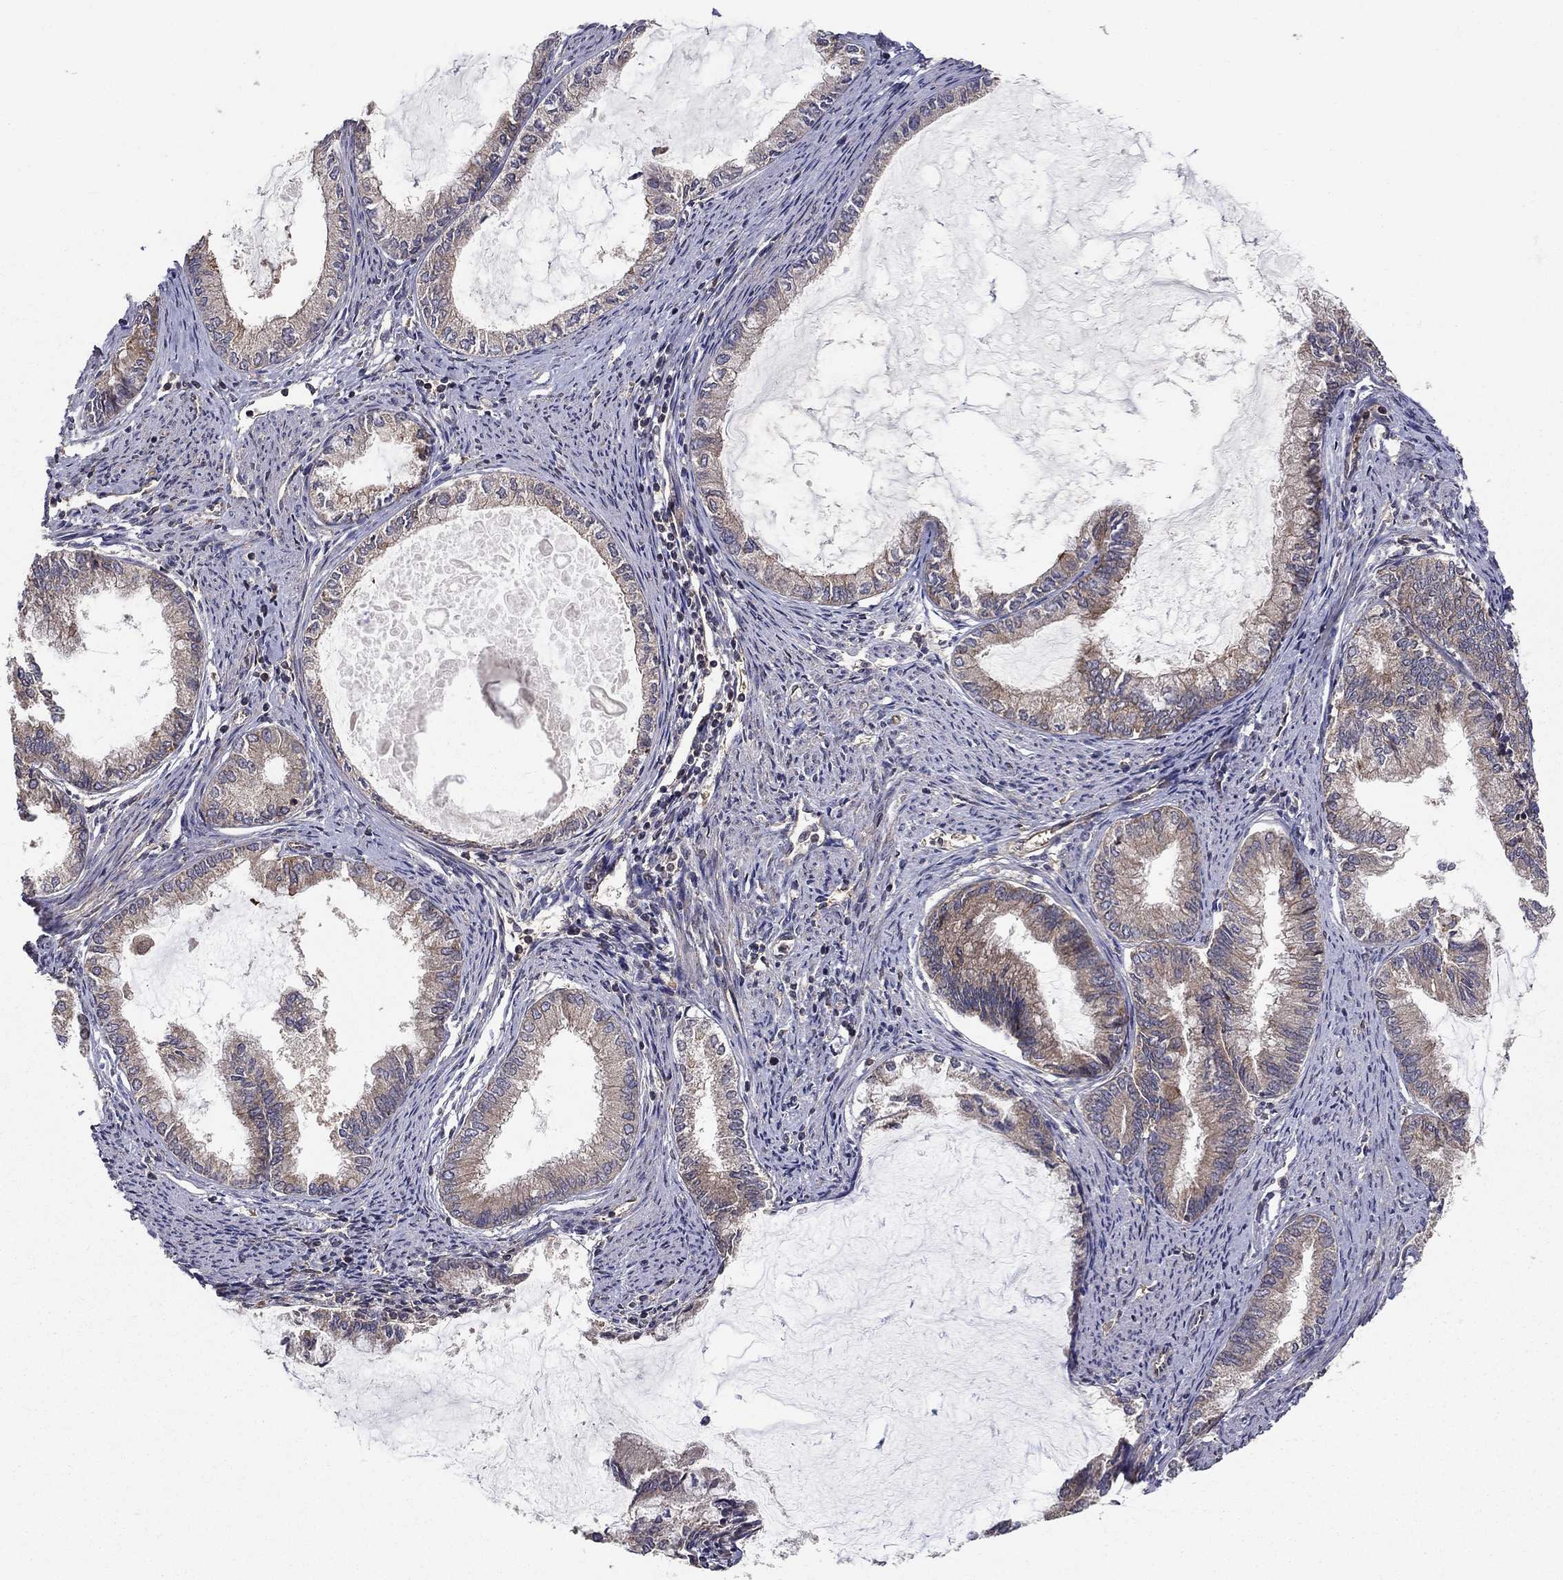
{"staining": {"intensity": "strong", "quantity": "<25%", "location": "cytoplasmic/membranous"}, "tissue": "endometrial cancer", "cell_type": "Tumor cells", "image_type": "cancer", "snomed": [{"axis": "morphology", "description": "Adenocarcinoma, NOS"}, {"axis": "topography", "description": "Endometrium"}], "caption": "Adenocarcinoma (endometrial) stained with DAB immunohistochemistry reveals medium levels of strong cytoplasmic/membranous positivity in approximately <25% of tumor cells.", "gene": "BMERB1", "patient": {"sex": "female", "age": 86}}